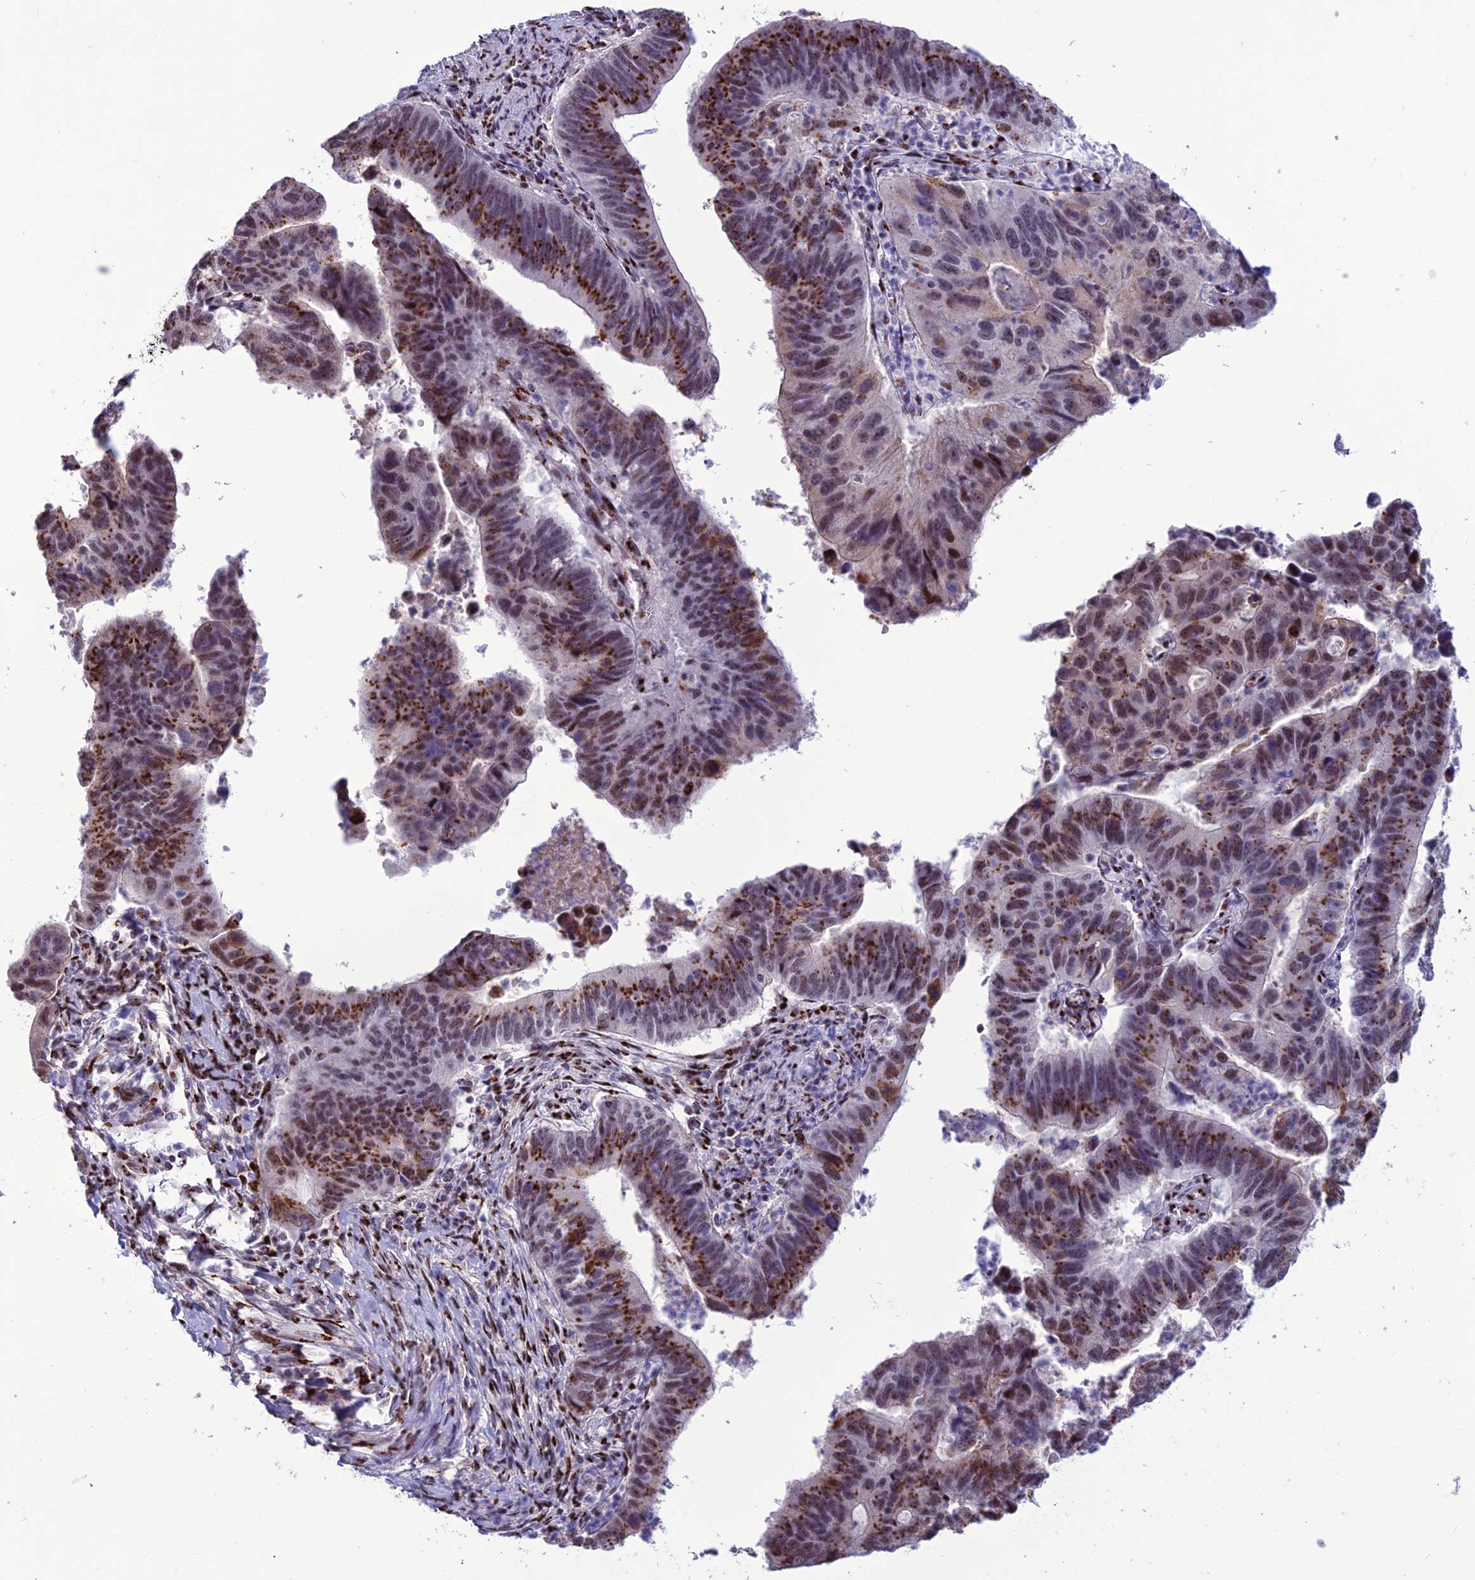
{"staining": {"intensity": "strong", "quantity": "25%-75%", "location": "cytoplasmic/membranous,nuclear"}, "tissue": "stomach cancer", "cell_type": "Tumor cells", "image_type": "cancer", "snomed": [{"axis": "morphology", "description": "Adenocarcinoma, NOS"}, {"axis": "topography", "description": "Stomach"}], "caption": "Human adenocarcinoma (stomach) stained with a protein marker displays strong staining in tumor cells.", "gene": "PLEKHA4", "patient": {"sex": "male", "age": 59}}